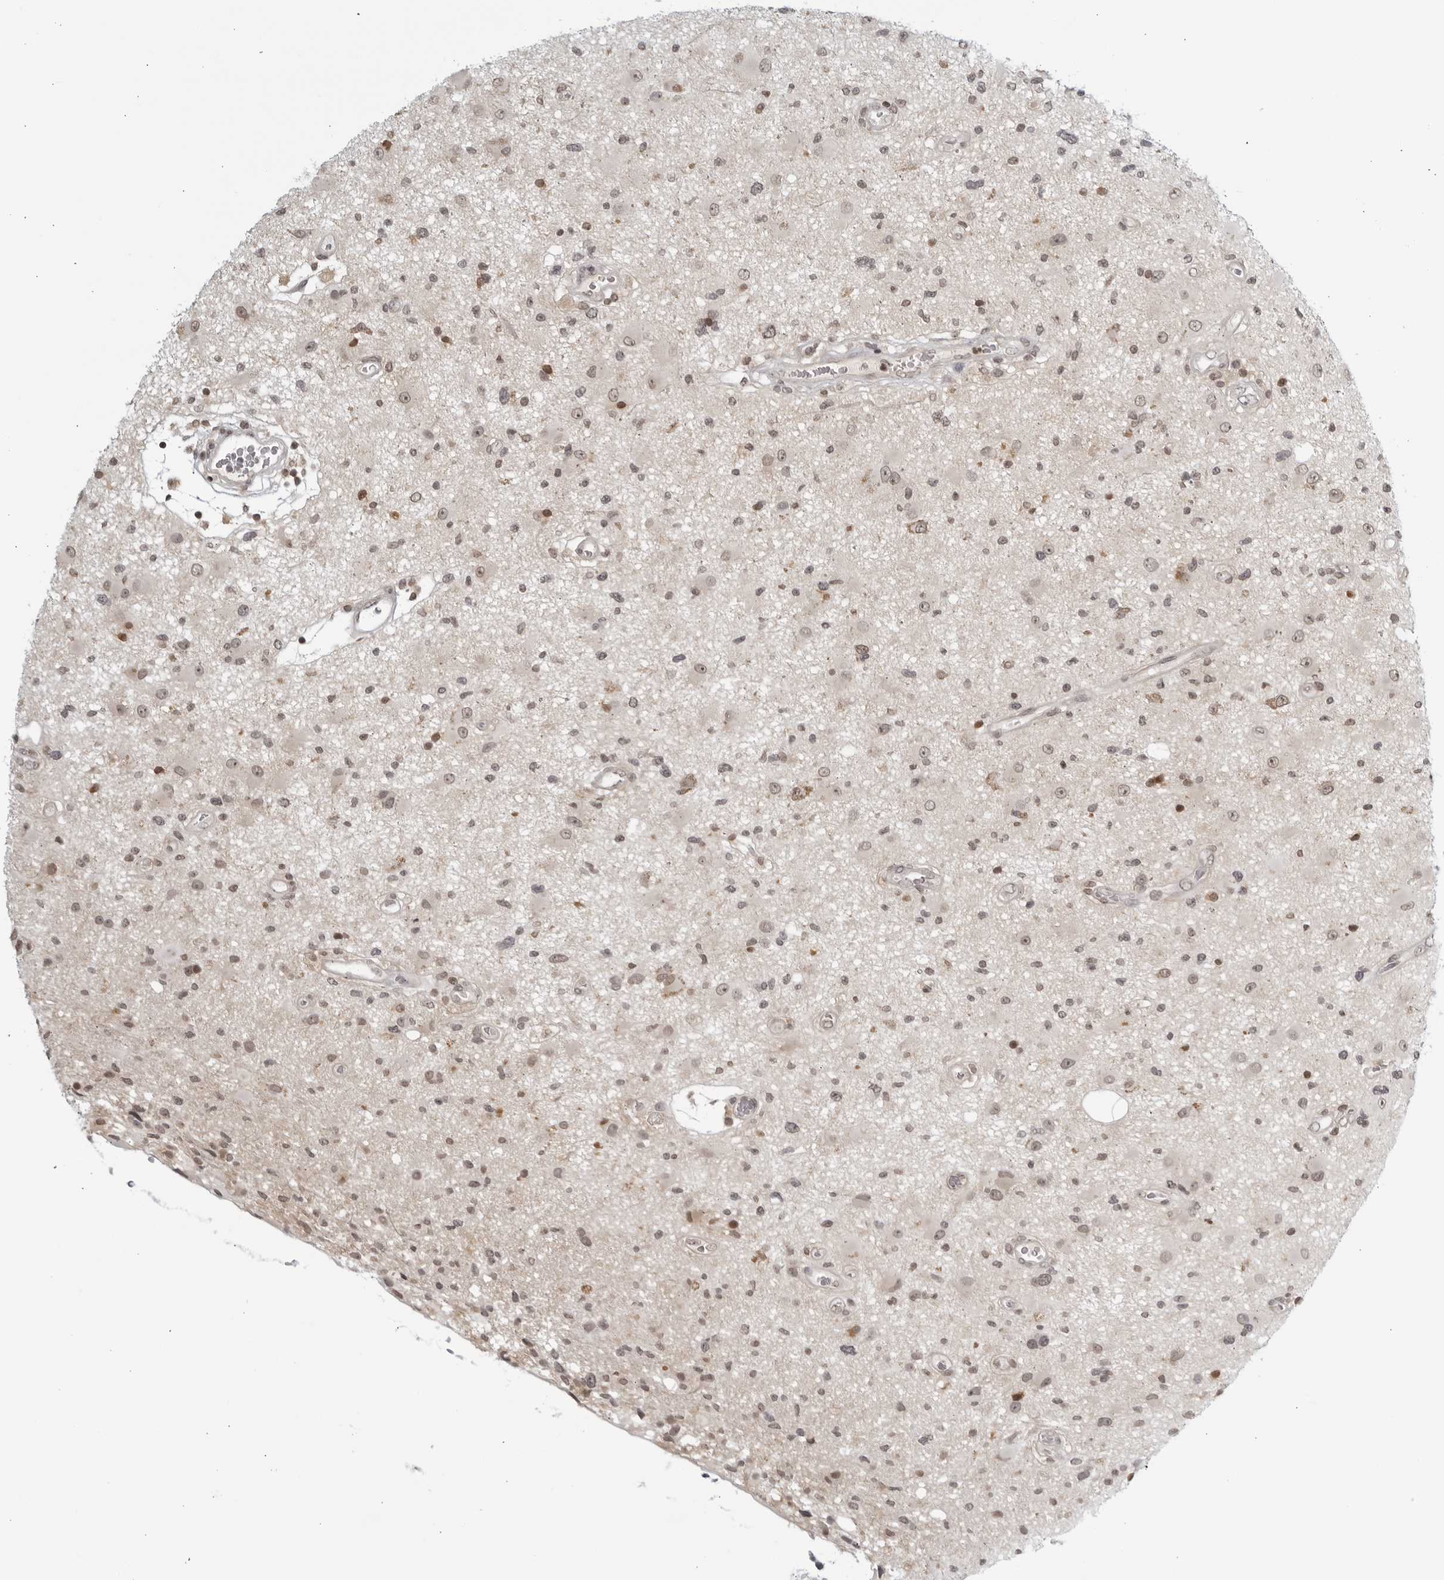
{"staining": {"intensity": "weak", "quantity": "<25%", "location": "nuclear"}, "tissue": "glioma", "cell_type": "Tumor cells", "image_type": "cancer", "snomed": [{"axis": "morphology", "description": "Glioma, malignant, High grade"}, {"axis": "topography", "description": "Brain"}], "caption": "Immunohistochemistry (IHC) micrograph of human malignant glioma (high-grade) stained for a protein (brown), which exhibits no positivity in tumor cells. (Brightfield microscopy of DAB (3,3'-diaminobenzidine) immunohistochemistry at high magnification).", "gene": "CC2D1B", "patient": {"sex": "male", "age": 33}}